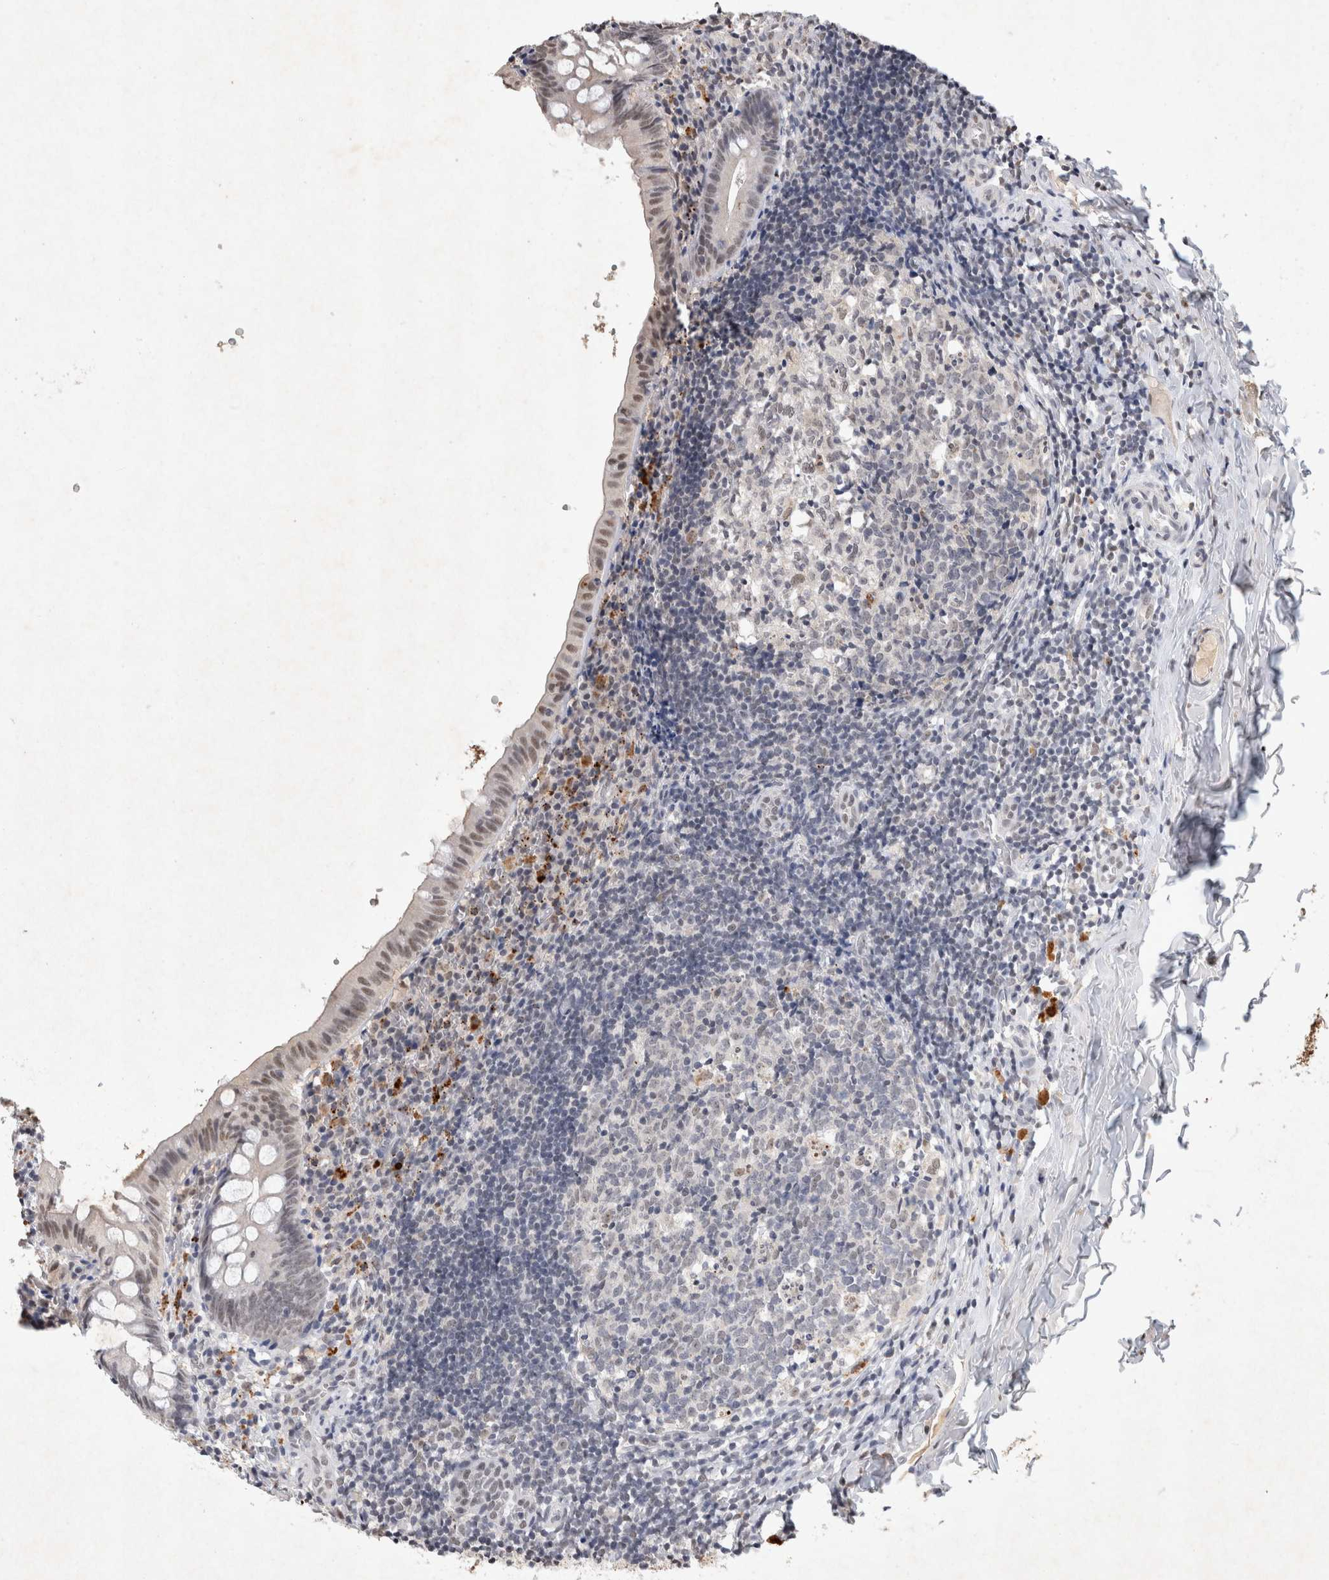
{"staining": {"intensity": "weak", "quantity": ">75%", "location": "nuclear"}, "tissue": "appendix", "cell_type": "Glandular cells", "image_type": "normal", "snomed": [{"axis": "morphology", "description": "Normal tissue, NOS"}, {"axis": "topography", "description": "Appendix"}], "caption": "Glandular cells reveal low levels of weak nuclear staining in approximately >75% of cells in benign appendix. (DAB IHC with brightfield microscopy, high magnification).", "gene": "XRCC5", "patient": {"sex": "male", "age": 8}}